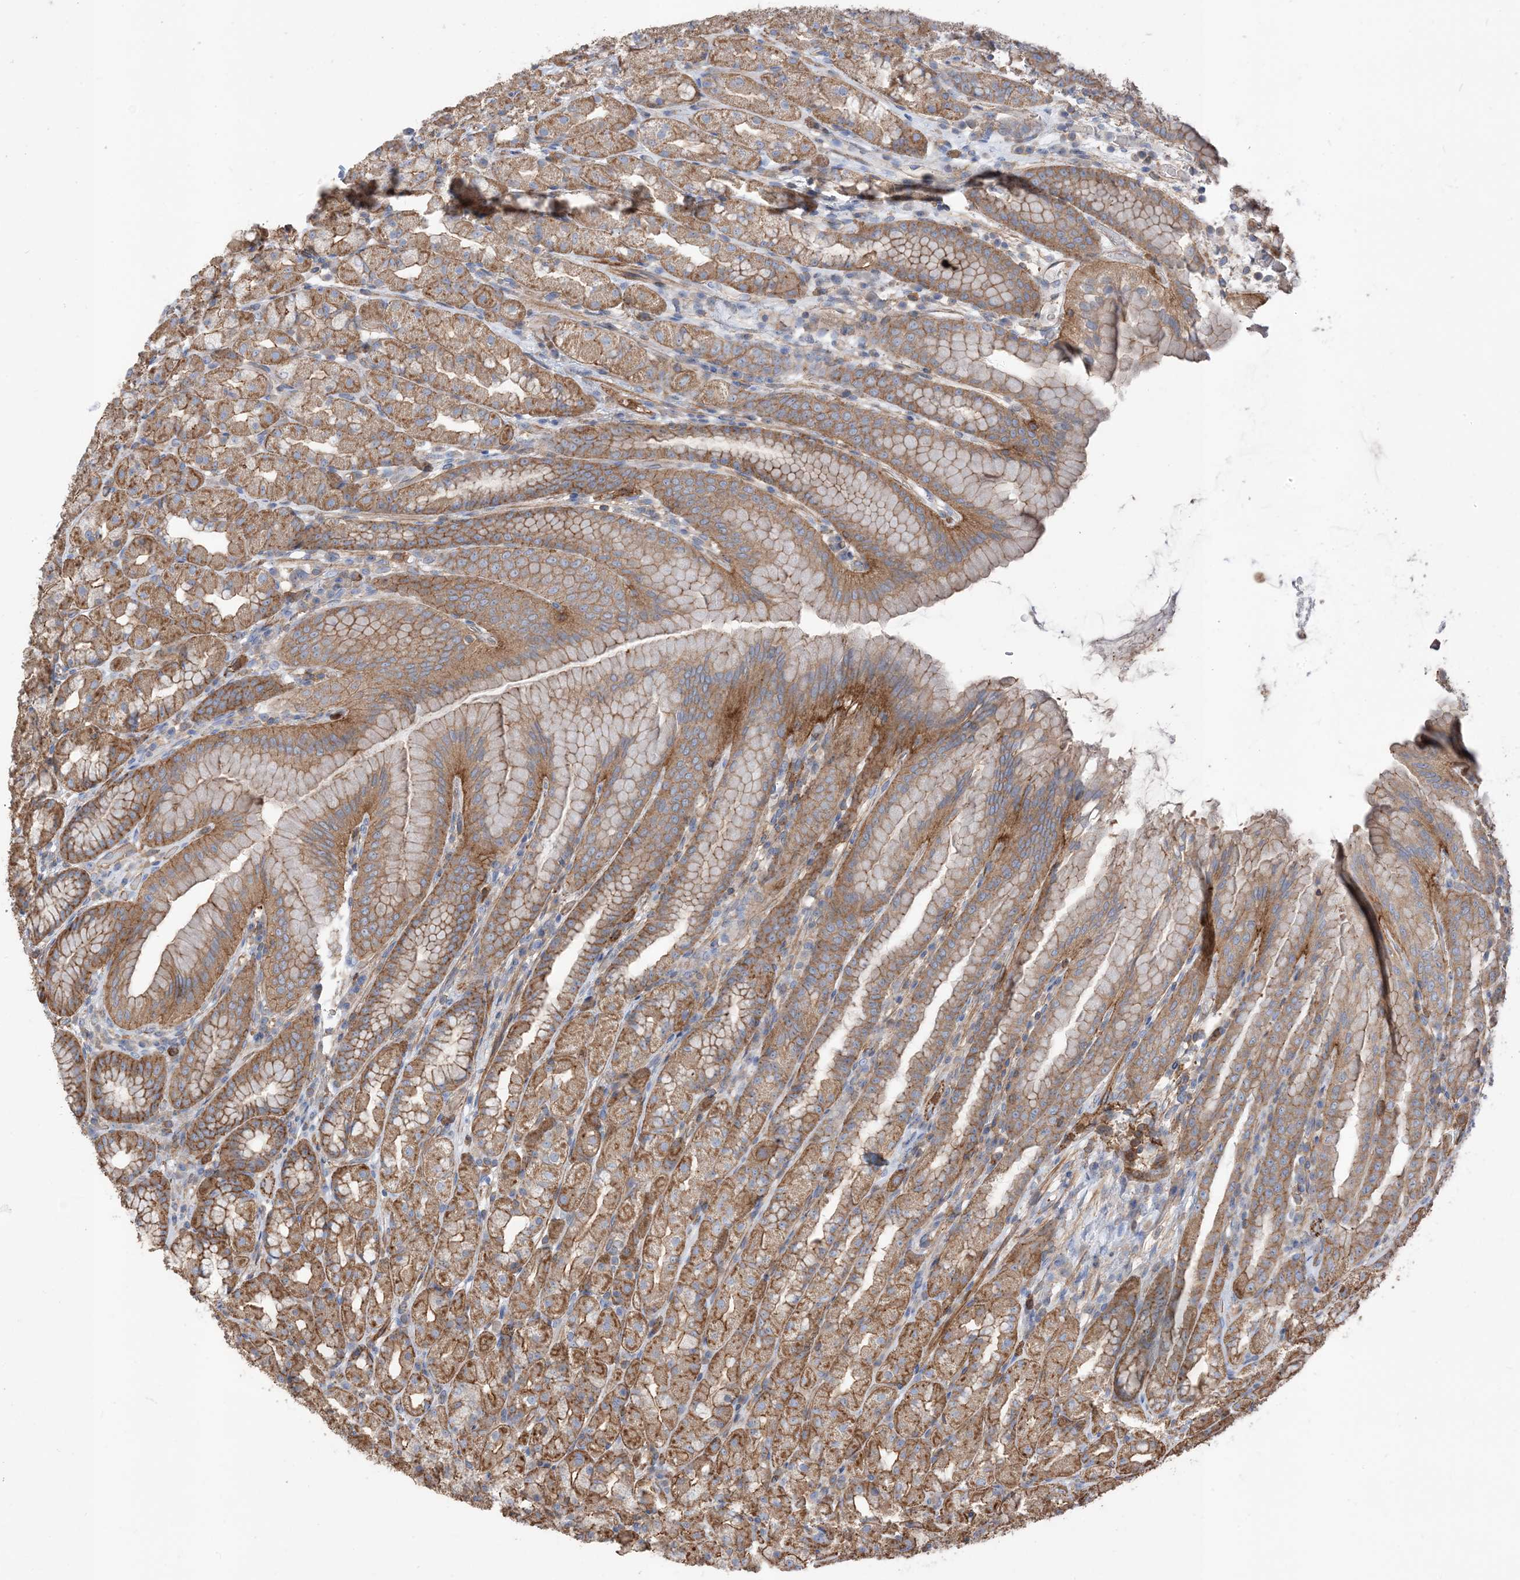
{"staining": {"intensity": "moderate", "quantity": ">75%", "location": "cytoplasmic/membranous"}, "tissue": "stomach", "cell_type": "Glandular cells", "image_type": "normal", "snomed": [{"axis": "morphology", "description": "Normal tissue, NOS"}, {"axis": "topography", "description": "Stomach, upper"}], "caption": "Stomach stained with immunohistochemistry (IHC) exhibits moderate cytoplasmic/membranous staining in about >75% of glandular cells. The staining was performed using DAB to visualize the protein expression in brown, while the nuclei were stained in blue with hematoxylin (Magnification: 20x).", "gene": "PARVG", "patient": {"sex": "male", "age": 68}}